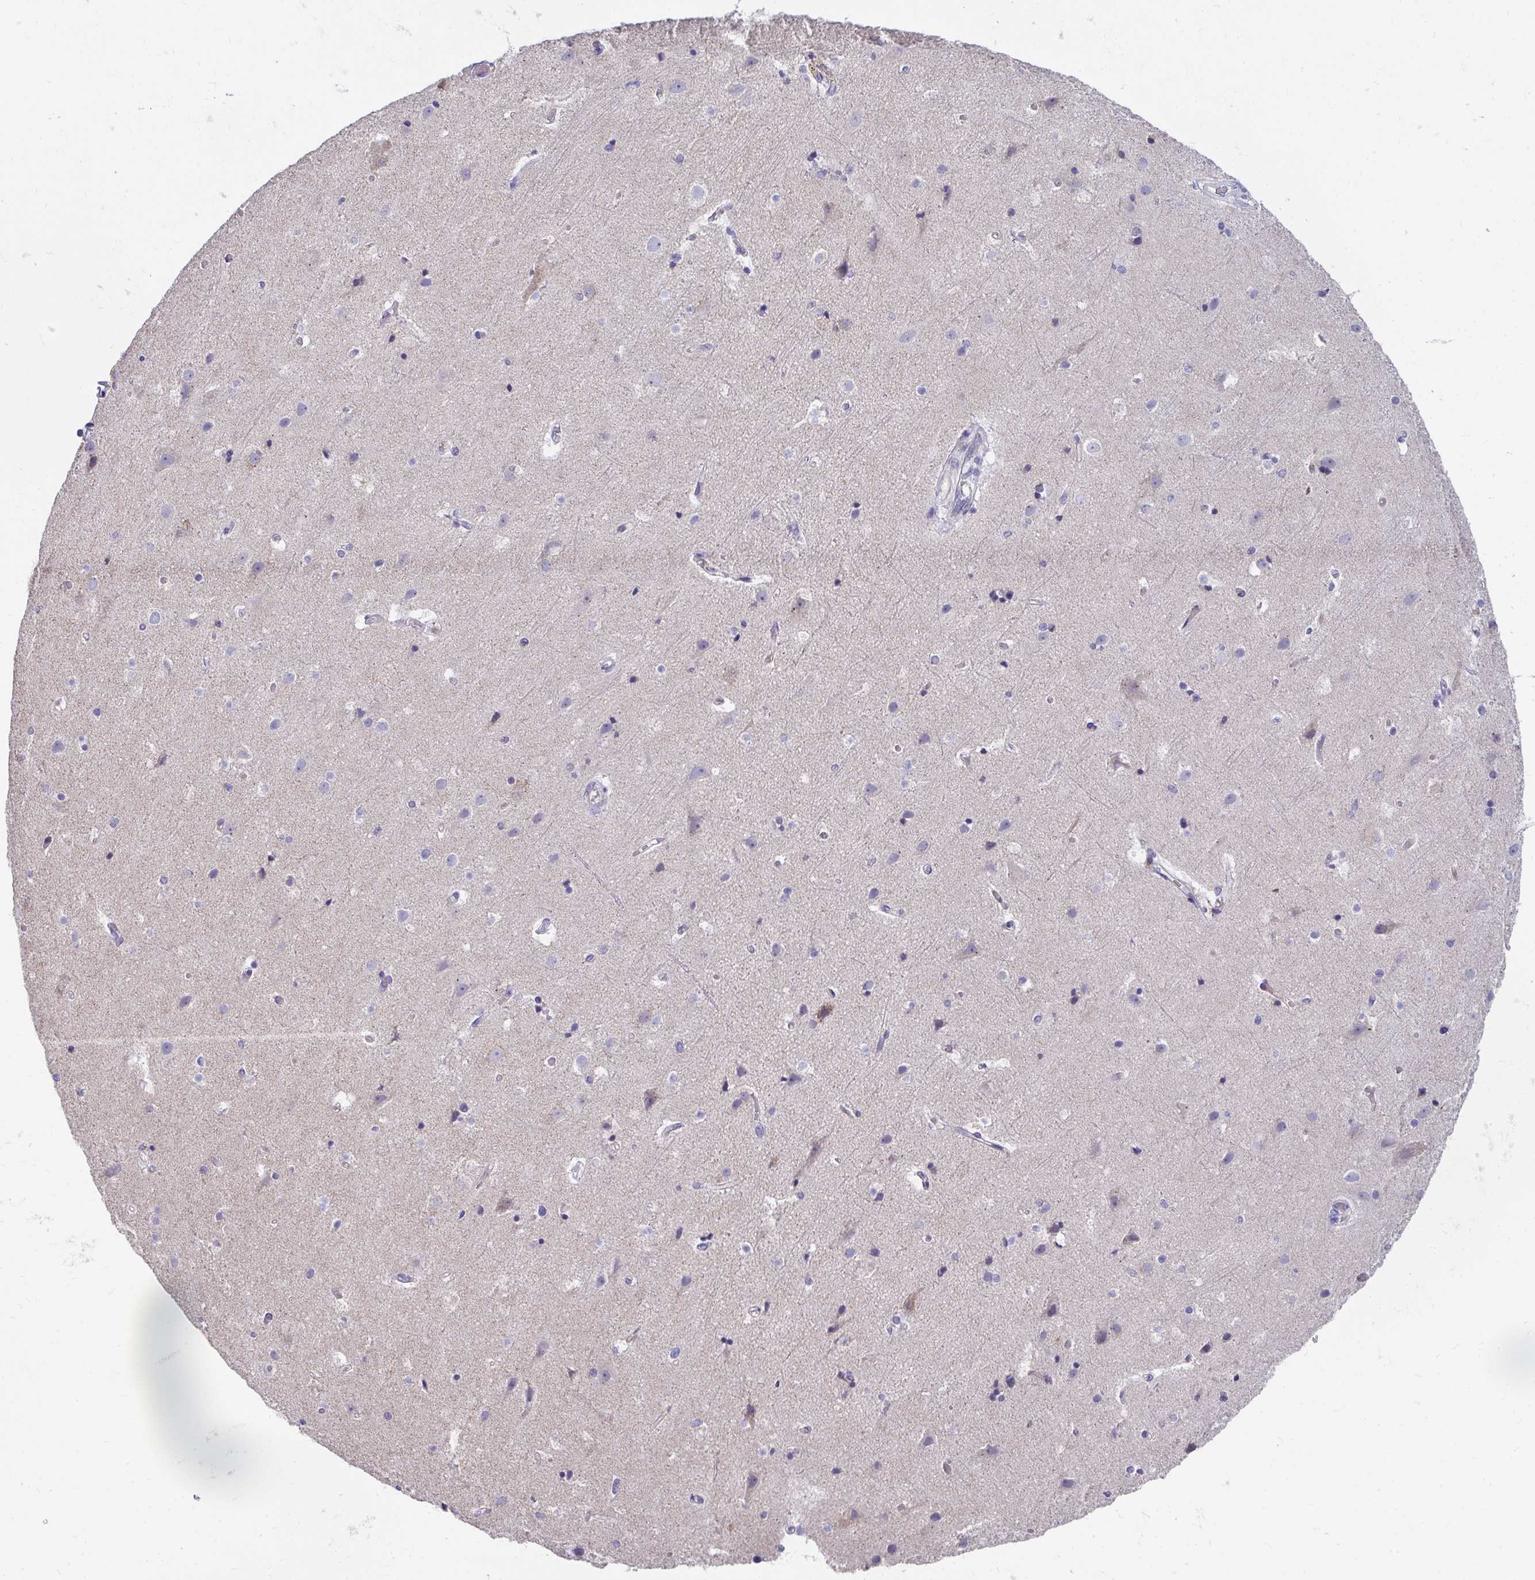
{"staining": {"intensity": "negative", "quantity": "none", "location": "none"}, "tissue": "cerebral cortex", "cell_type": "Endothelial cells", "image_type": "normal", "snomed": [{"axis": "morphology", "description": "Normal tissue, NOS"}, {"axis": "topography", "description": "Cerebral cortex"}], "caption": "Normal cerebral cortex was stained to show a protein in brown. There is no significant positivity in endothelial cells. The staining was performed using DAB to visualize the protein expression in brown, while the nuclei were stained in blue with hematoxylin (Magnification: 20x).", "gene": "TMPRSS2", "patient": {"sex": "female", "age": 52}}